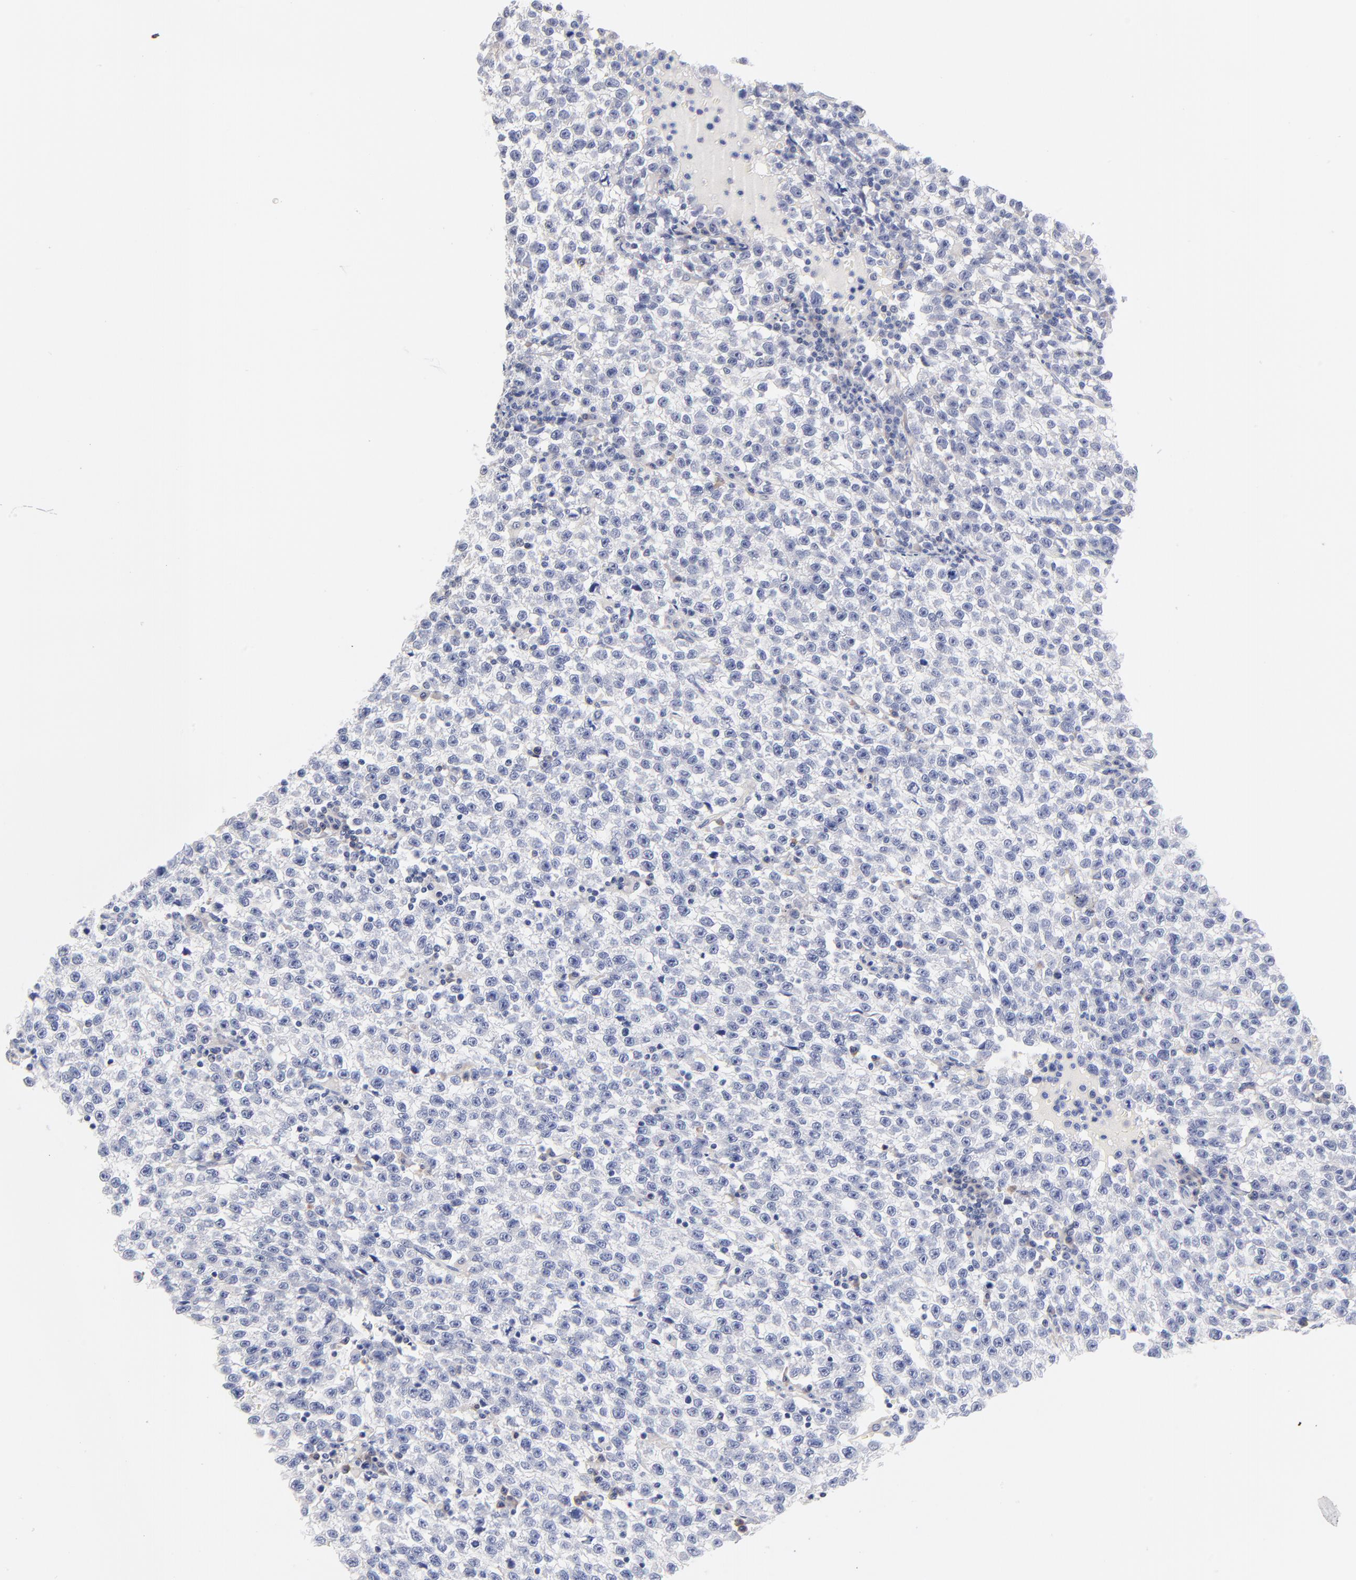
{"staining": {"intensity": "negative", "quantity": "none", "location": "none"}, "tissue": "testis cancer", "cell_type": "Tumor cells", "image_type": "cancer", "snomed": [{"axis": "morphology", "description": "Seminoma, NOS"}, {"axis": "topography", "description": "Testis"}], "caption": "High power microscopy histopathology image of an immunohistochemistry image of testis seminoma, revealing no significant positivity in tumor cells.", "gene": "TWNK", "patient": {"sex": "male", "age": 35}}